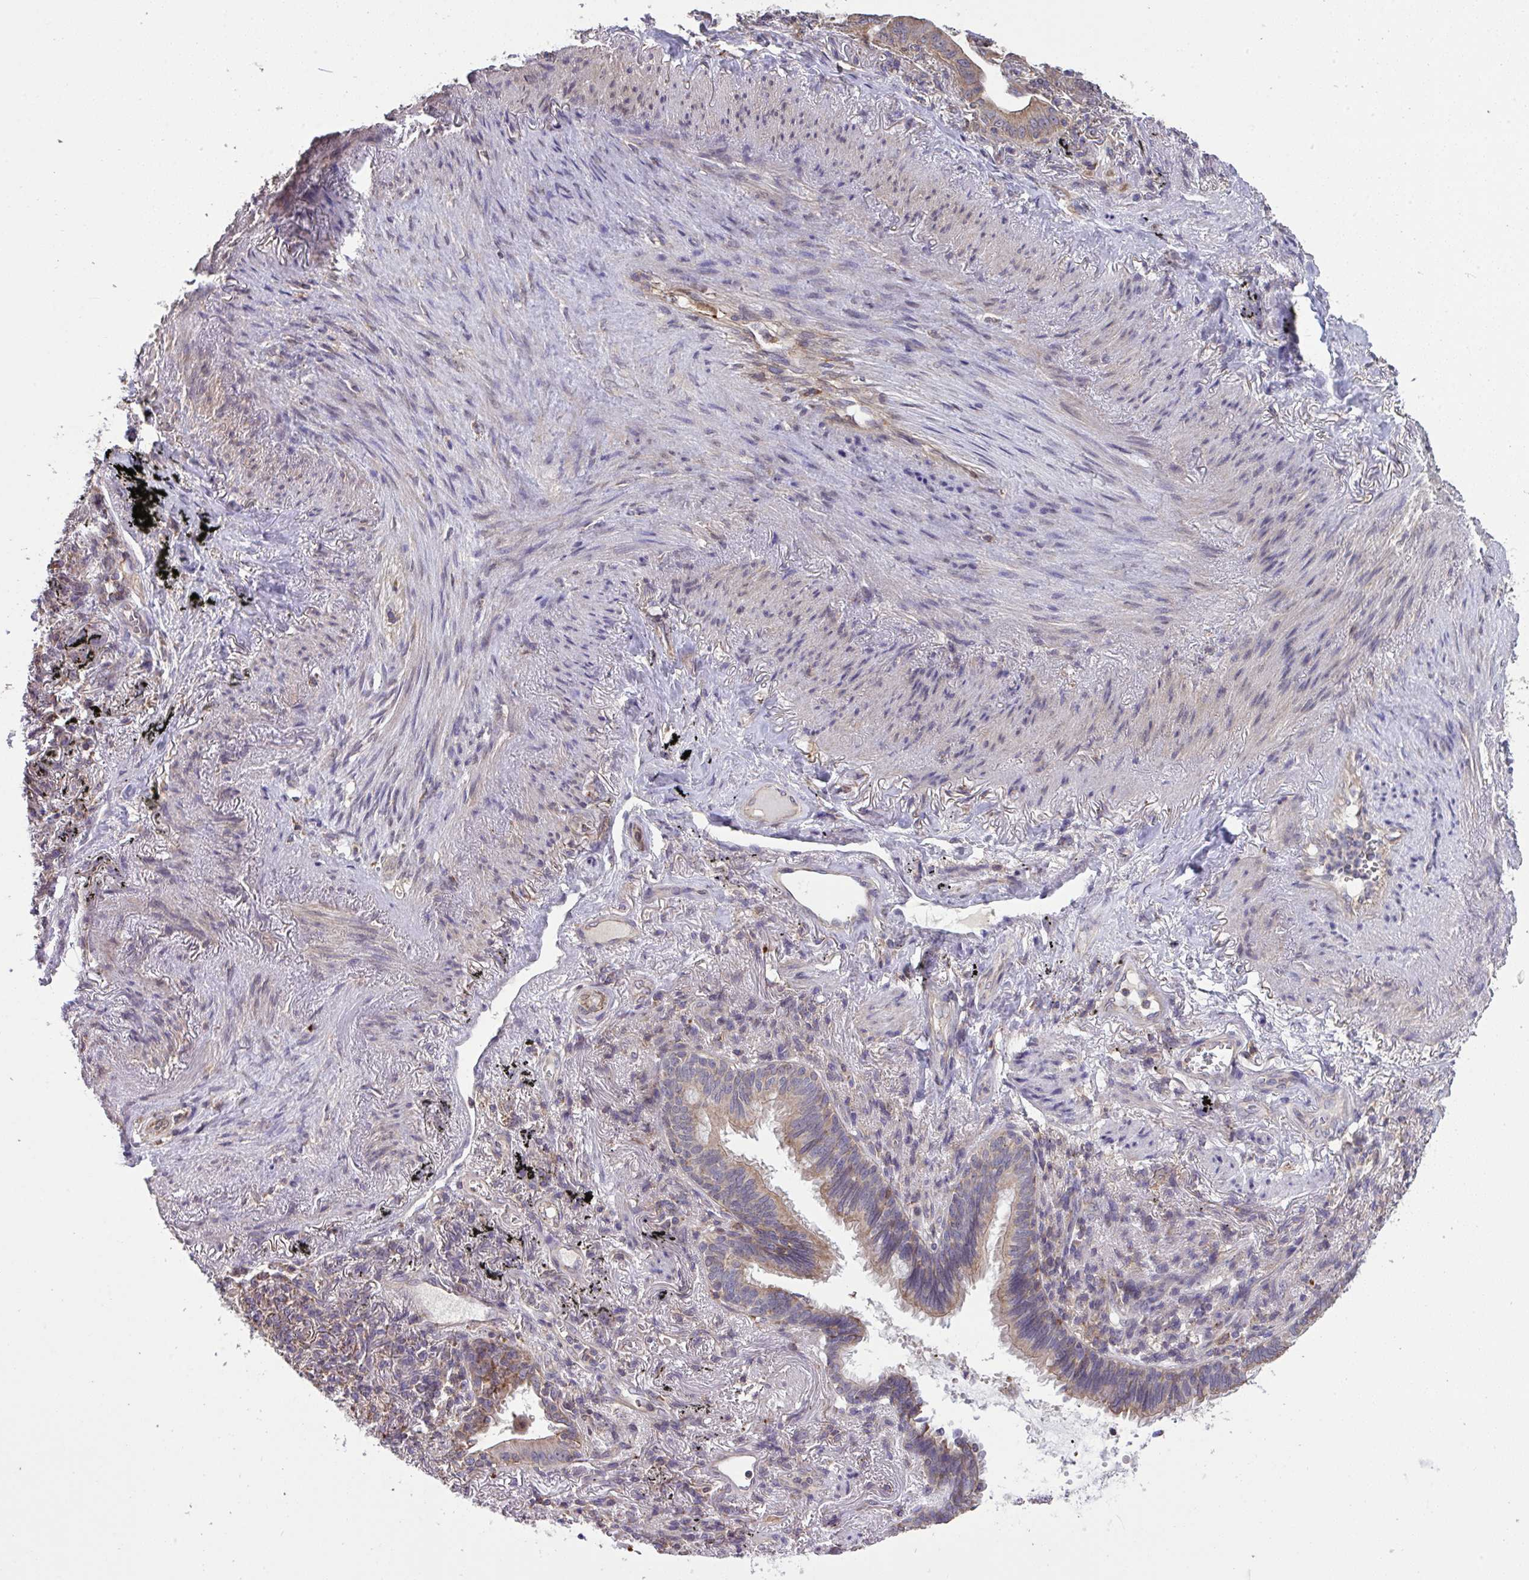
{"staining": {"intensity": "weak", "quantity": "25%-75%", "location": "cytoplasmic/membranous"}, "tissue": "lung cancer", "cell_type": "Tumor cells", "image_type": "cancer", "snomed": [{"axis": "morphology", "description": "Adenocarcinoma, NOS"}, {"axis": "topography", "description": "Lung"}], "caption": "Human lung adenocarcinoma stained with a protein marker displays weak staining in tumor cells.", "gene": "PPM1H", "patient": {"sex": "male", "age": 77}}